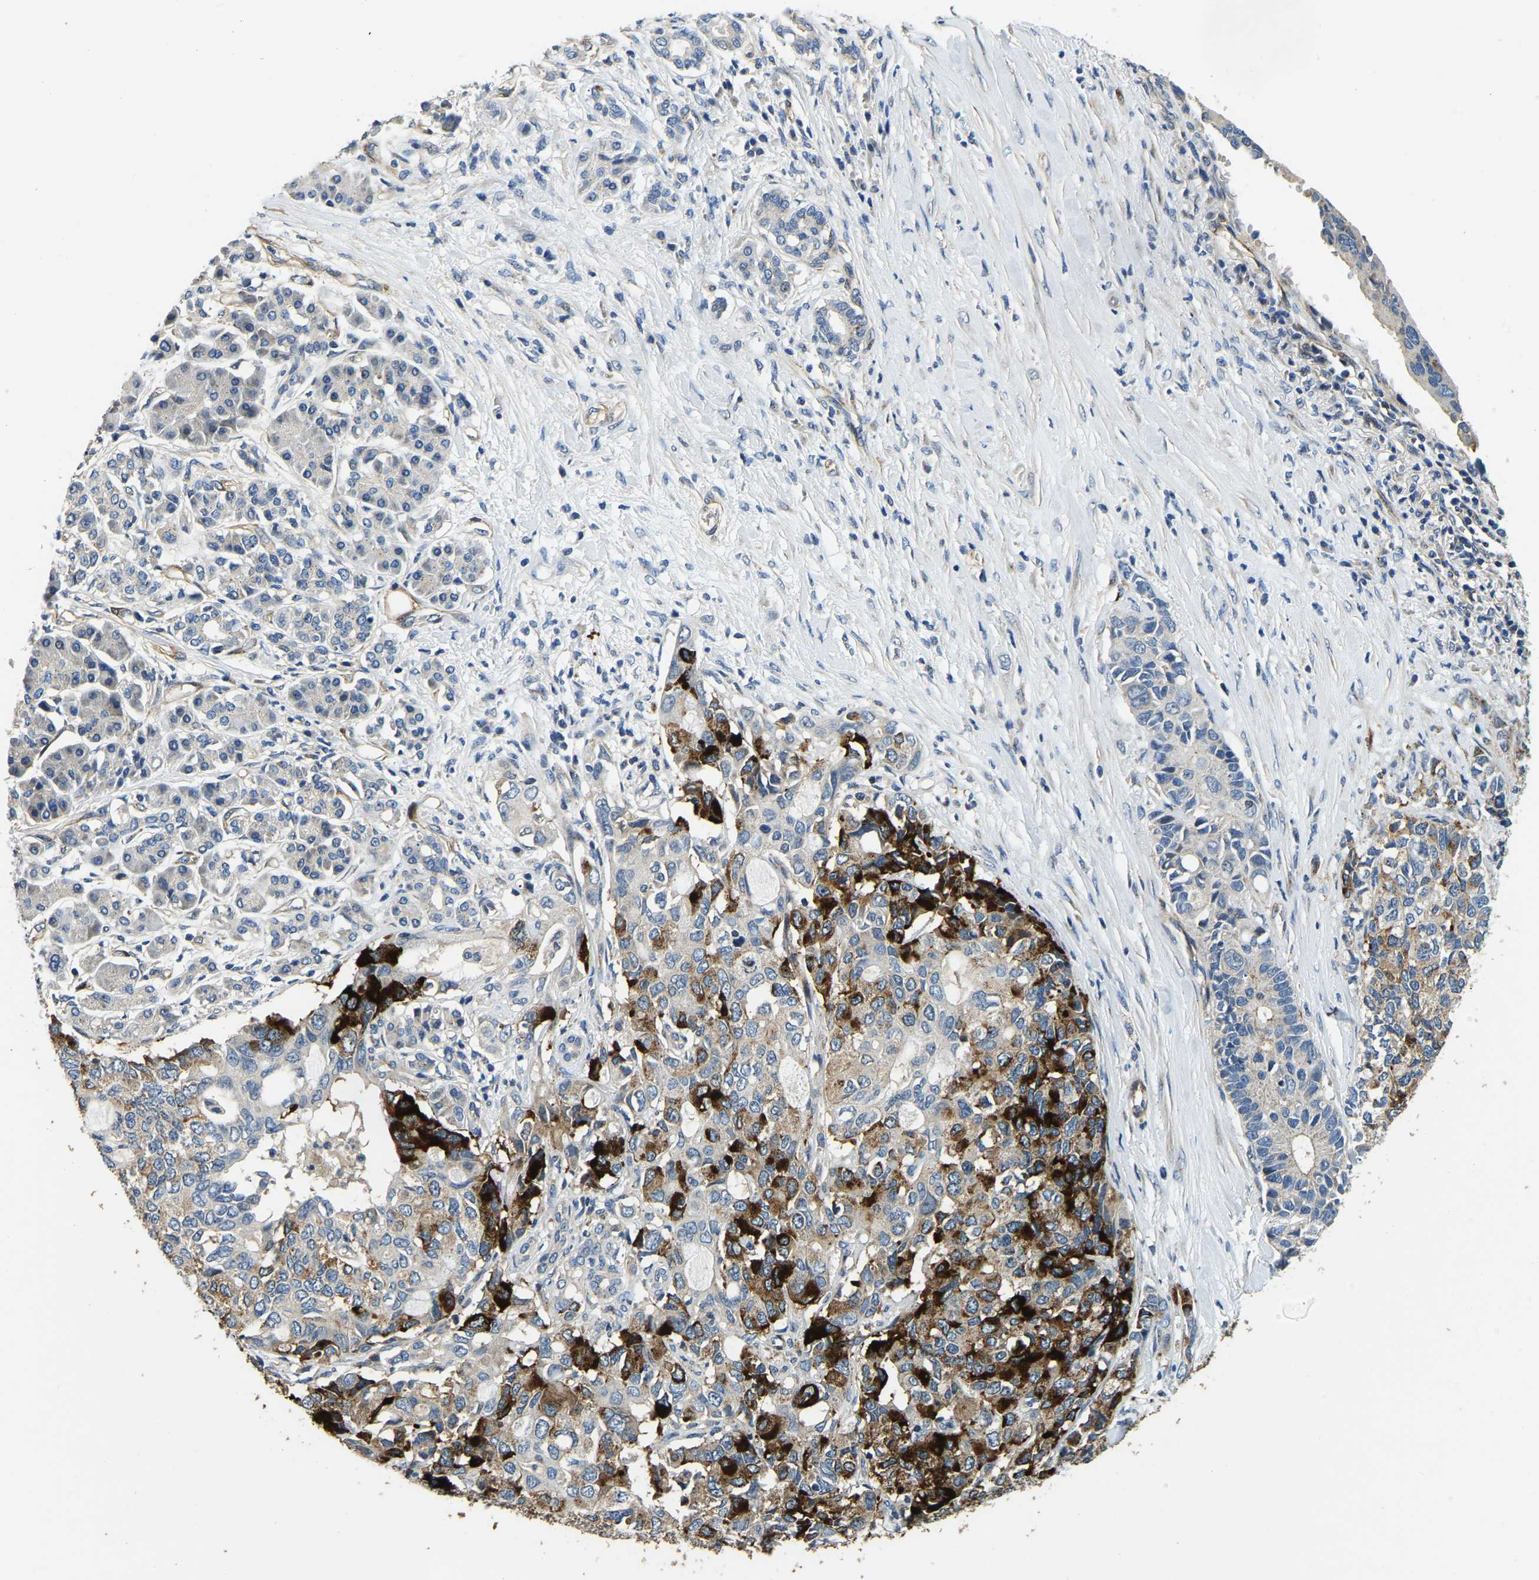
{"staining": {"intensity": "strong", "quantity": "25%-75%", "location": "cytoplasmic/membranous"}, "tissue": "pancreatic cancer", "cell_type": "Tumor cells", "image_type": "cancer", "snomed": [{"axis": "morphology", "description": "Adenocarcinoma, NOS"}, {"axis": "topography", "description": "Pancreas"}], "caption": "Pancreatic cancer (adenocarcinoma) was stained to show a protein in brown. There is high levels of strong cytoplasmic/membranous staining in about 25%-75% of tumor cells. (IHC, brightfield microscopy, high magnification).", "gene": "RNF39", "patient": {"sex": "female", "age": 56}}